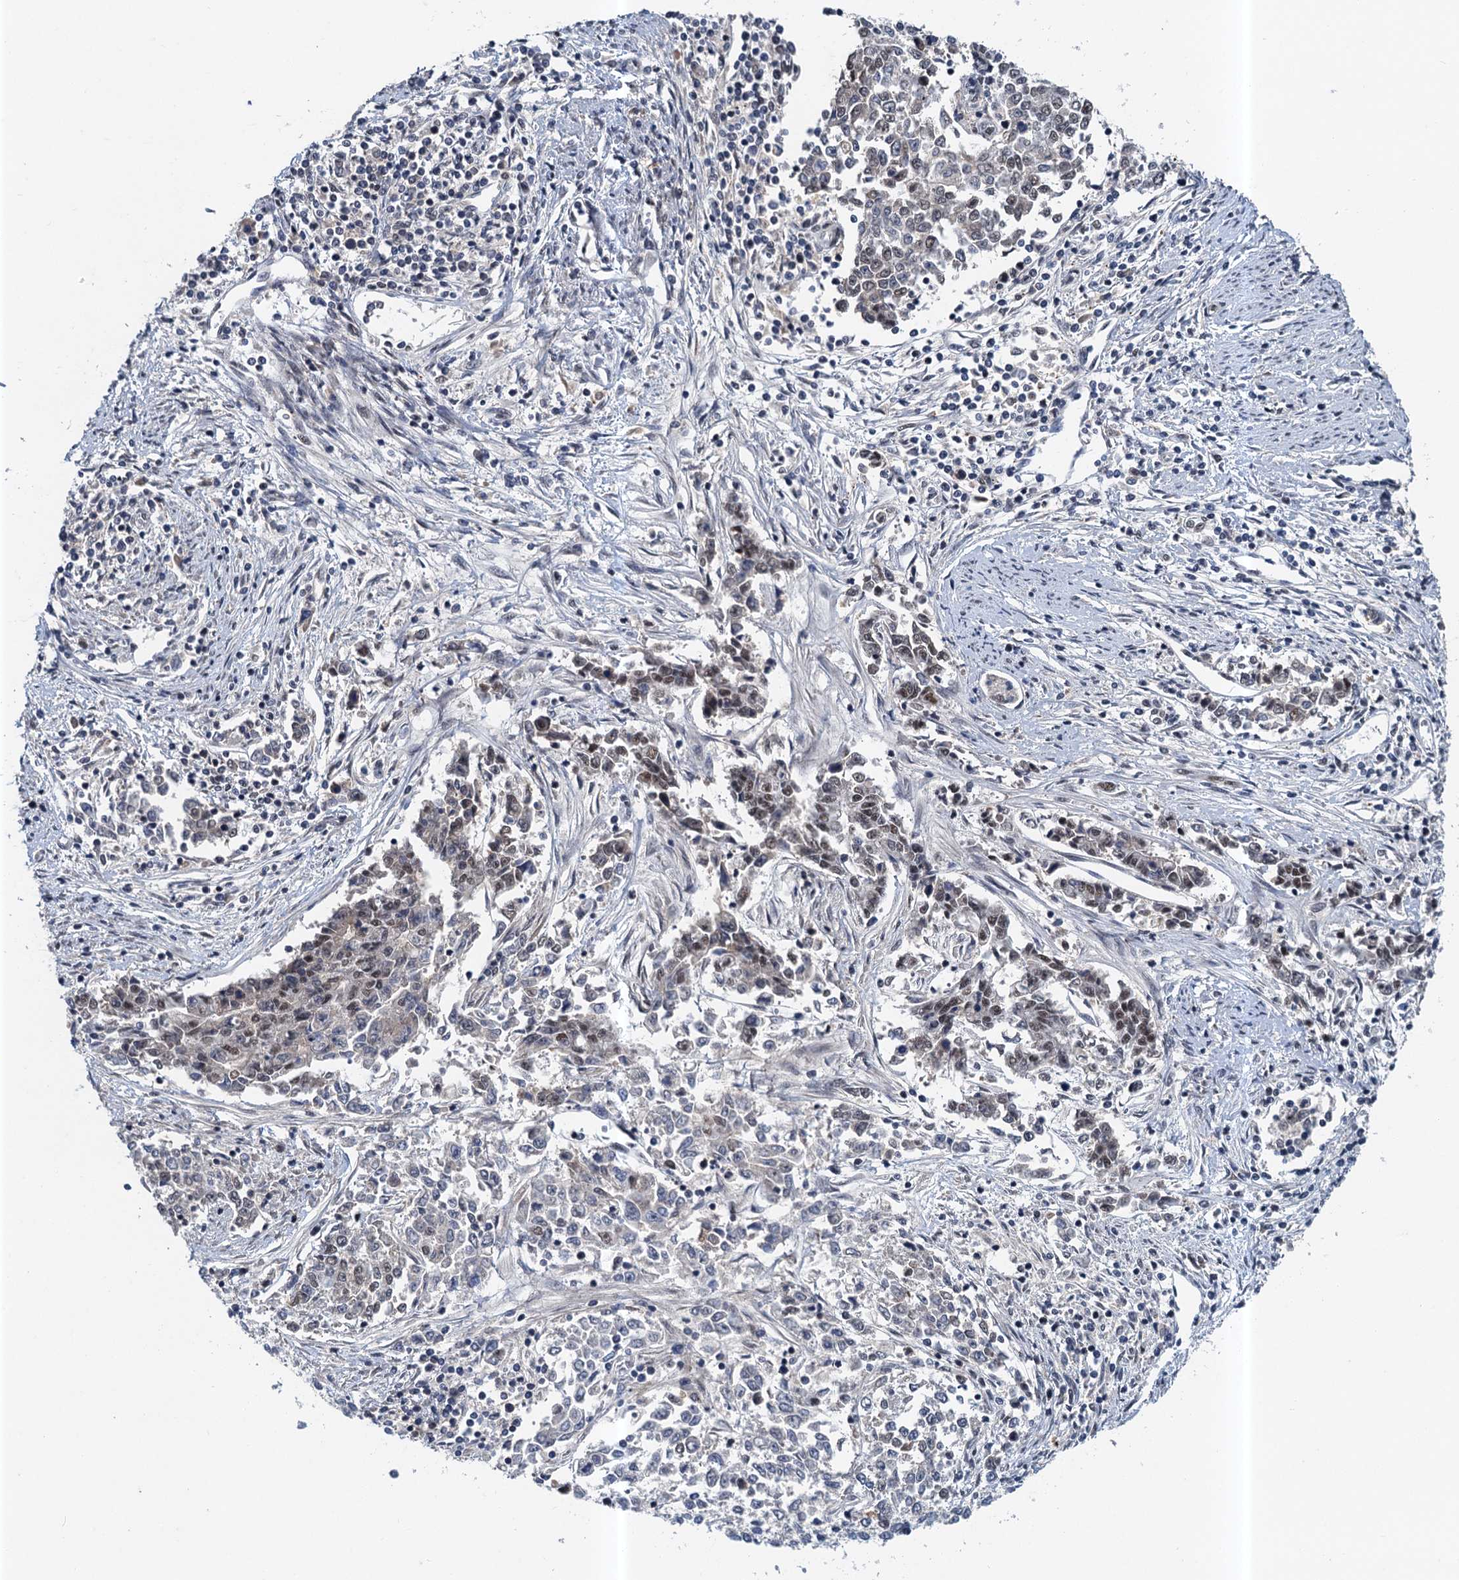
{"staining": {"intensity": "weak", "quantity": "<25%", "location": "nuclear"}, "tissue": "endometrial cancer", "cell_type": "Tumor cells", "image_type": "cancer", "snomed": [{"axis": "morphology", "description": "Adenocarcinoma, NOS"}, {"axis": "topography", "description": "Endometrium"}], "caption": "Immunohistochemical staining of human endometrial cancer (adenocarcinoma) reveals no significant expression in tumor cells.", "gene": "CSTF3", "patient": {"sex": "female", "age": 50}}